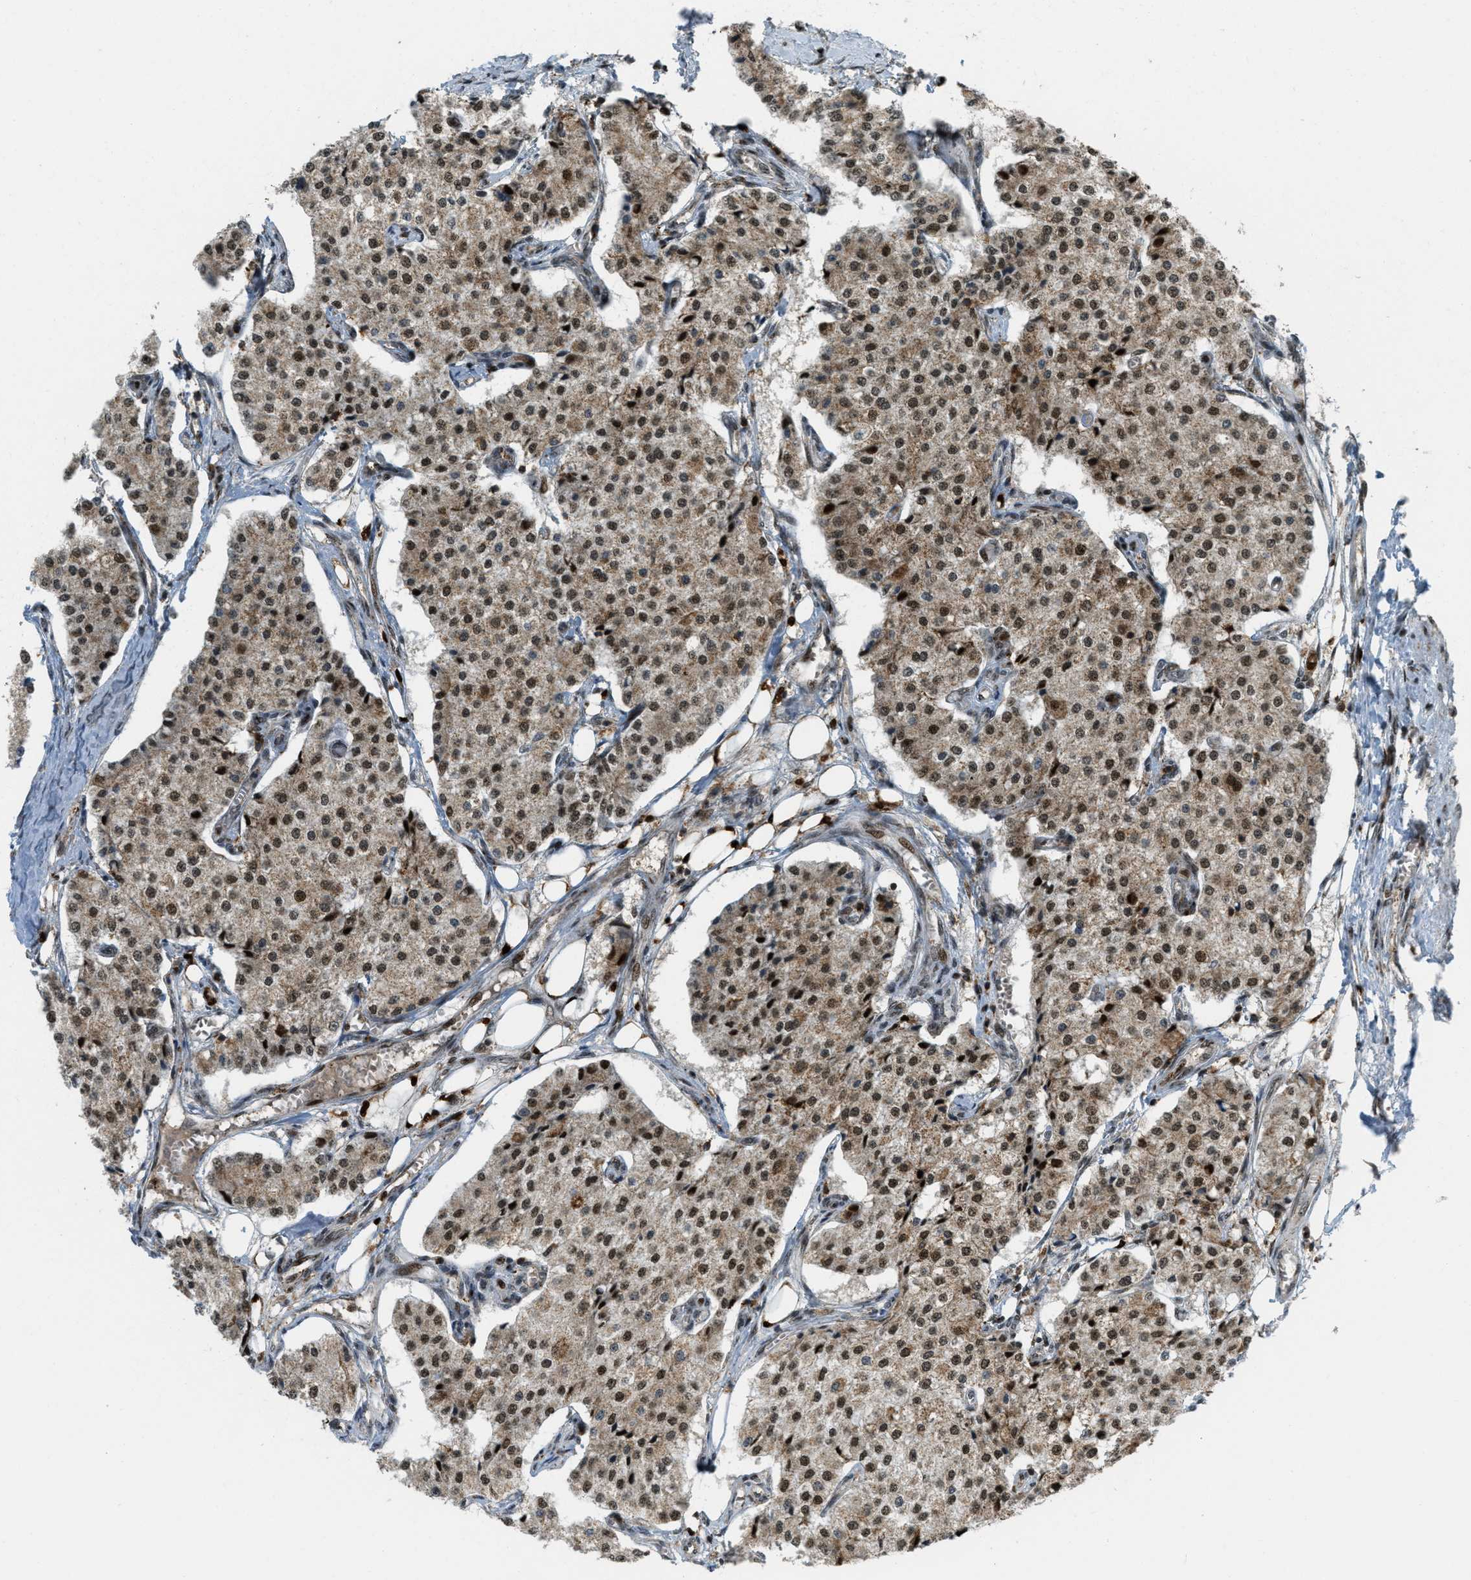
{"staining": {"intensity": "moderate", "quantity": ">75%", "location": "cytoplasmic/membranous,nuclear"}, "tissue": "carcinoid", "cell_type": "Tumor cells", "image_type": "cancer", "snomed": [{"axis": "morphology", "description": "Carcinoid, malignant, NOS"}, {"axis": "topography", "description": "Colon"}], "caption": "A medium amount of moderate cytoplasmic/membranous and nuclear expression is appreciated in approximately >75% of tumor cells in carcinoid tissue. (DAB (3,3'-diaminobenzidine) = brown stain, brightfield microscopy at high magnification).", "gene": "TLK1", "patient": {"sex": "female", "age": 52}}